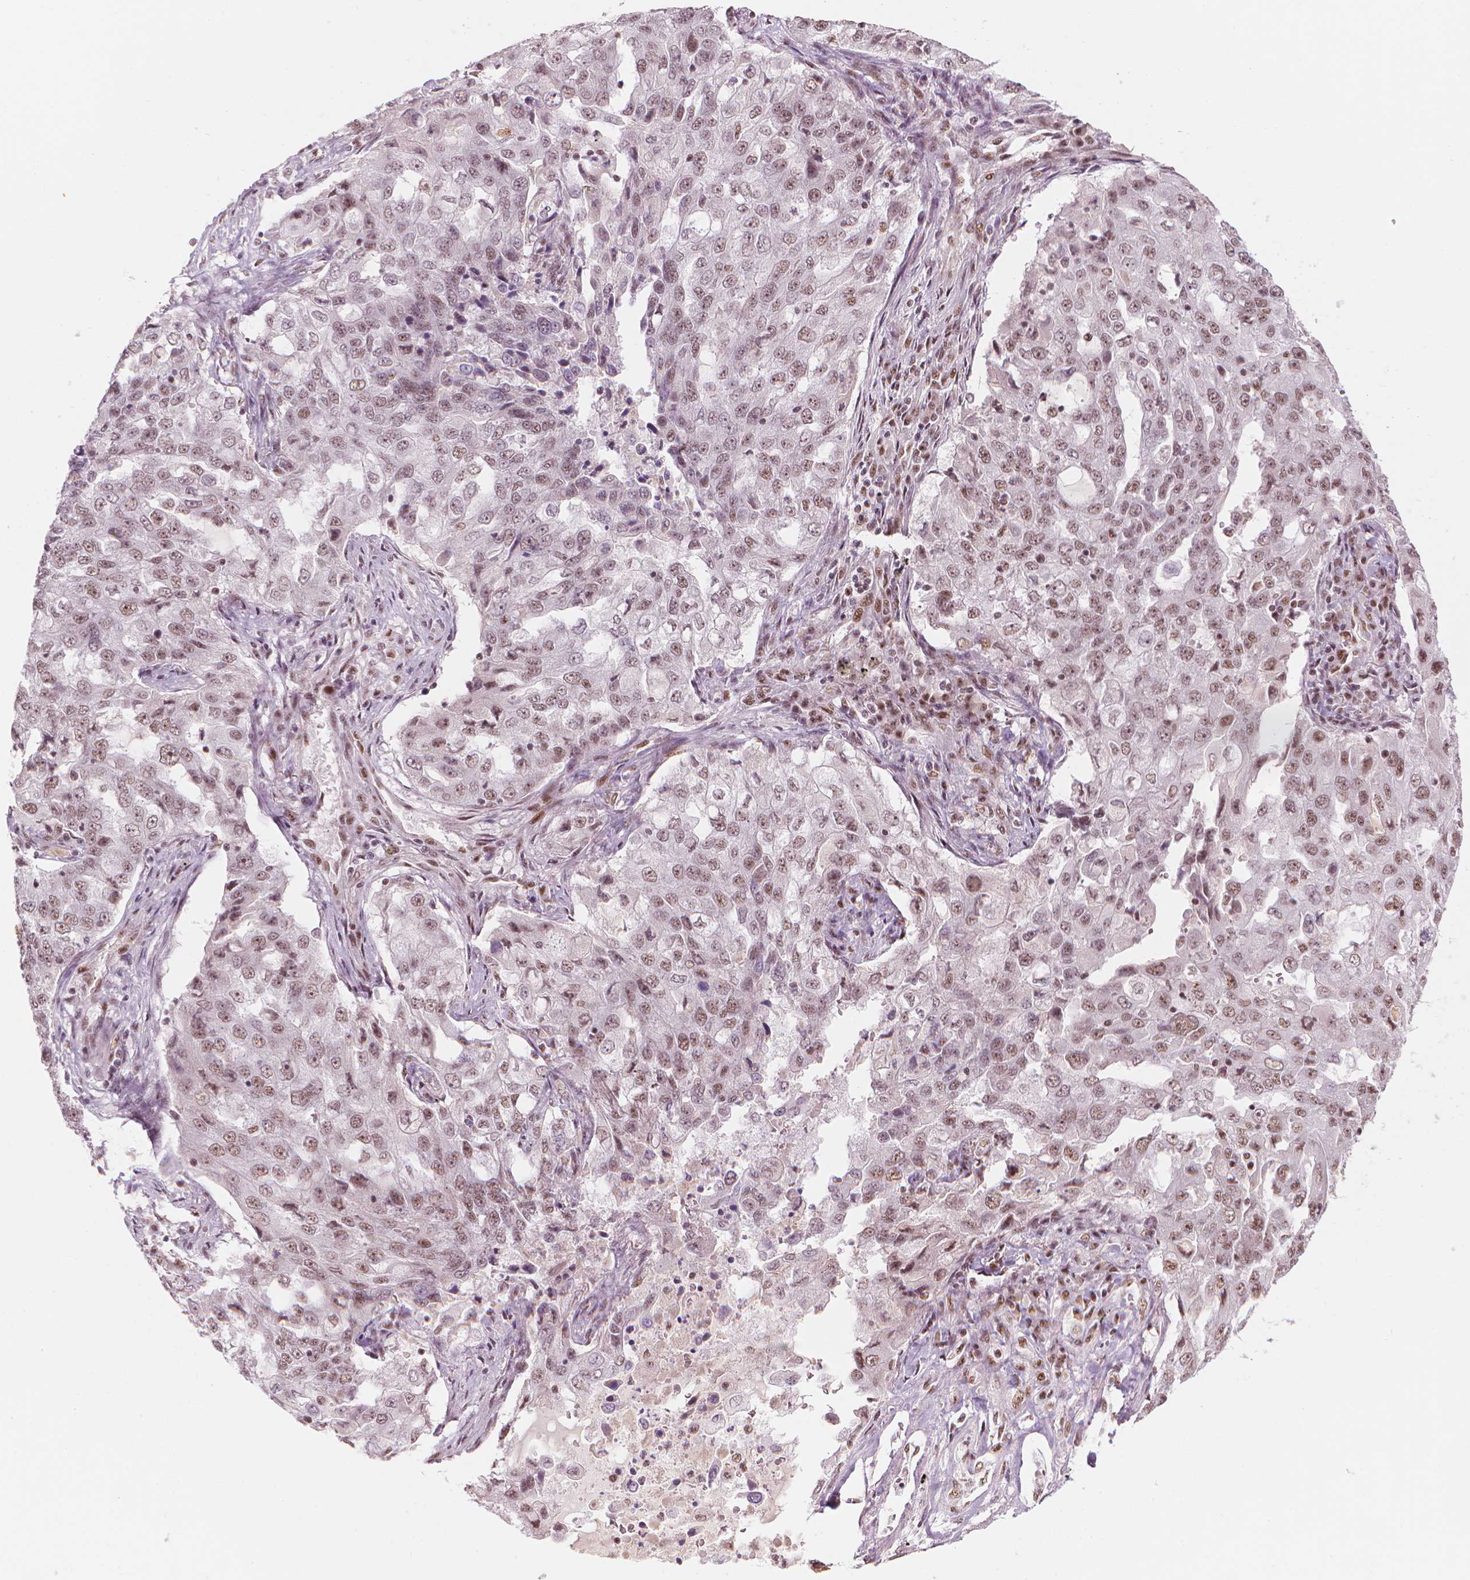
{"staining": {"intensity": "weak", "quantity": ">75%", "location": "nuclear"}, "tissue": "lung cancer", "cell_type": "Tumor cells", "image_type": "cancer", "snomed": [{"axis": "morphology", "description": "Adenocarcinoma, NOS"}, {"axis": "topography", "description": "Lung"}], "caption": "A low amount of weak nuclear positivity is identified in about >75% of tumor cells in lung cancer (adenocarcinoma) tissue.", "gene": "ELF2", "patient": {"sex": "female", "age": 61}}